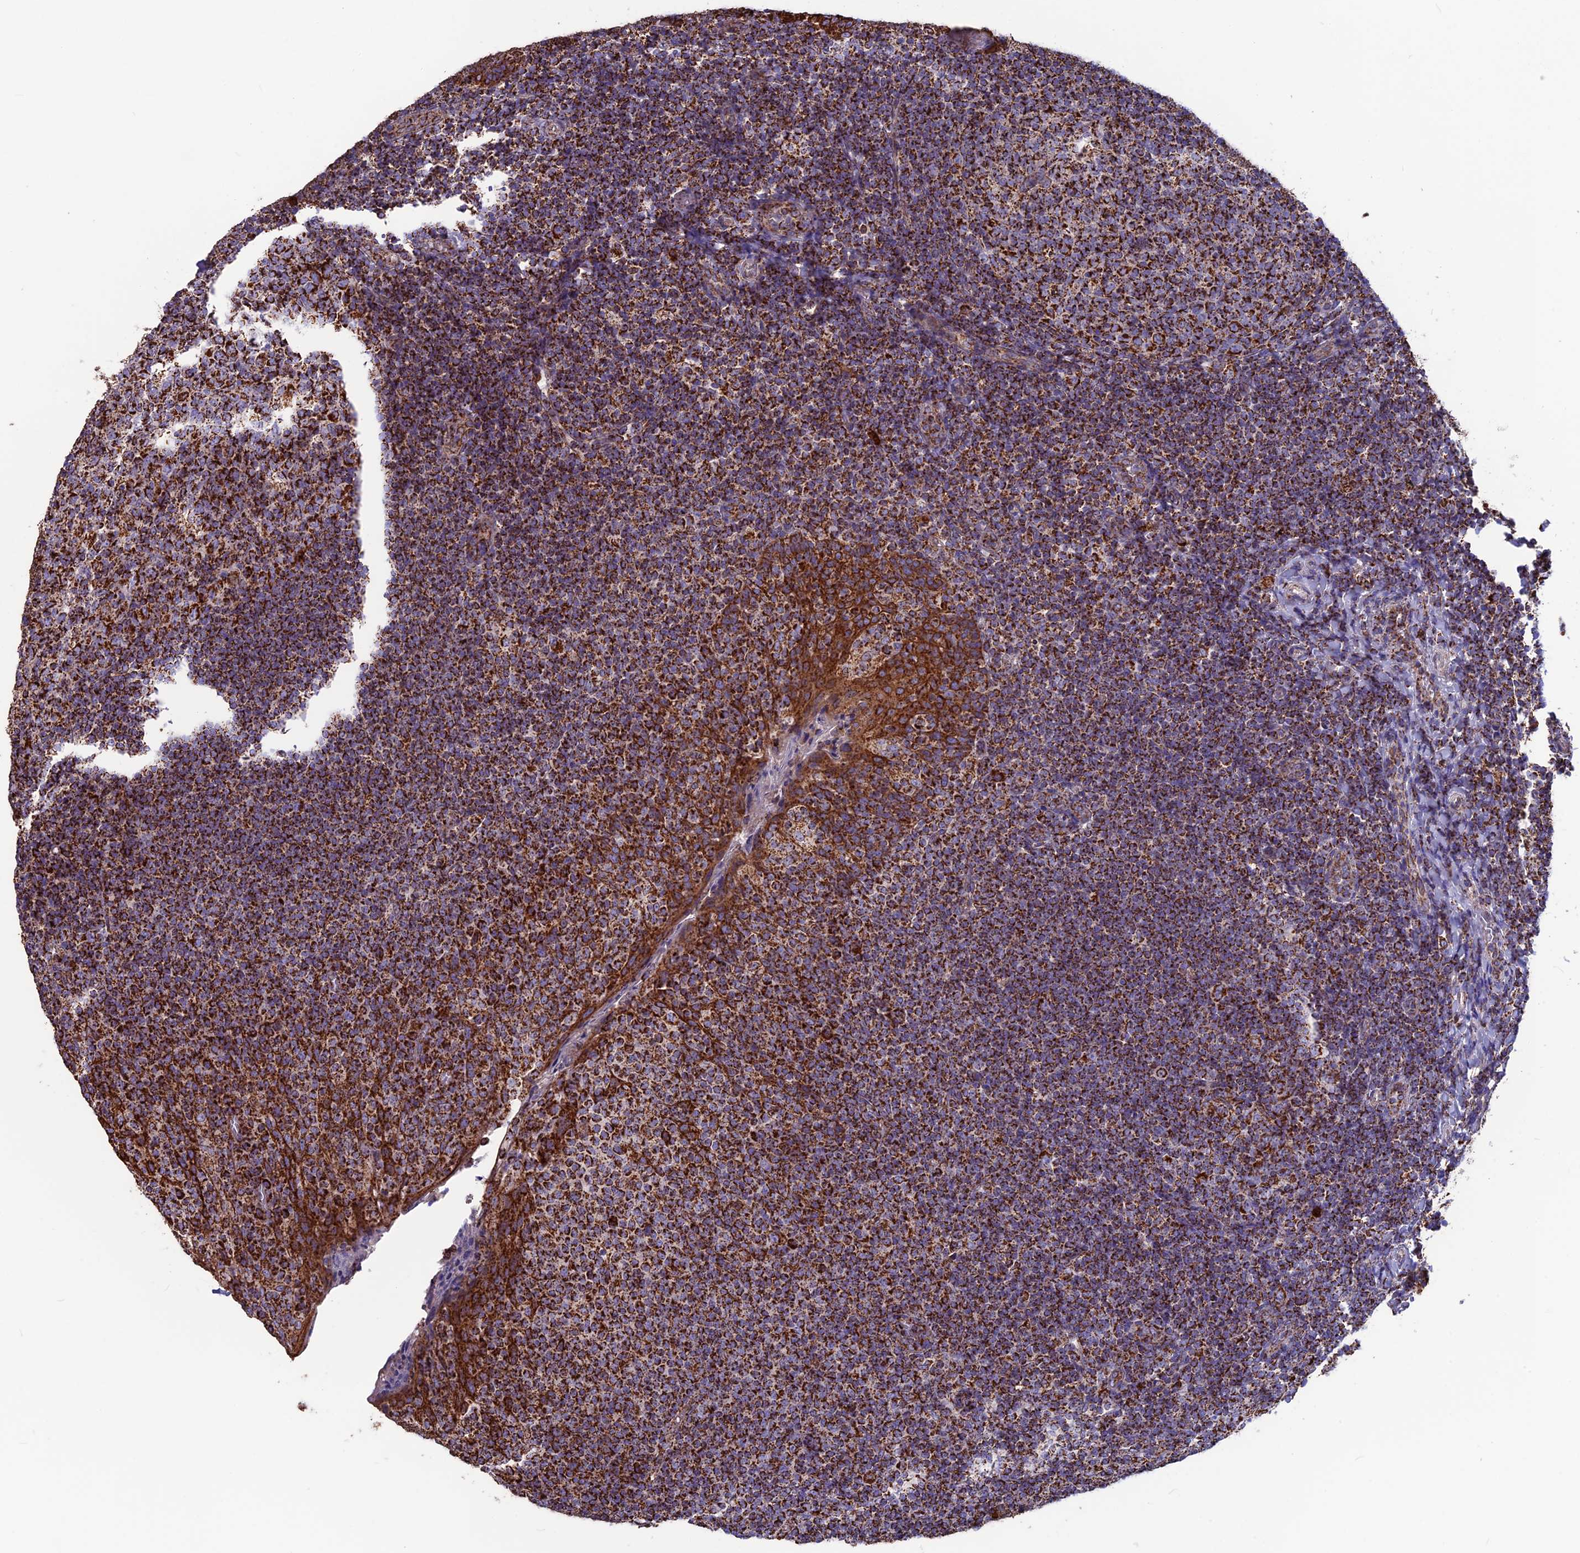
{"staining": {"intensity": "strong", "quantity": ">75%", "location": "cytoplasmic/membranous"}, "tissue": "tonsil", "cell_type": "Germinal center cells", "image_type": "normal", "snomed": [{"axis": "morphology", "description": "Normal tissue, NOS"}, {"axis": "topography", "description": "Tonsil"}], "caption": "Immunohistochemistry of benign tonsil shows high levels of strong cytoplasmic/membranous staining in about >75% of germinal center cells.", "gene": "CS", "patient": {"sex": "female", "age": 19}}